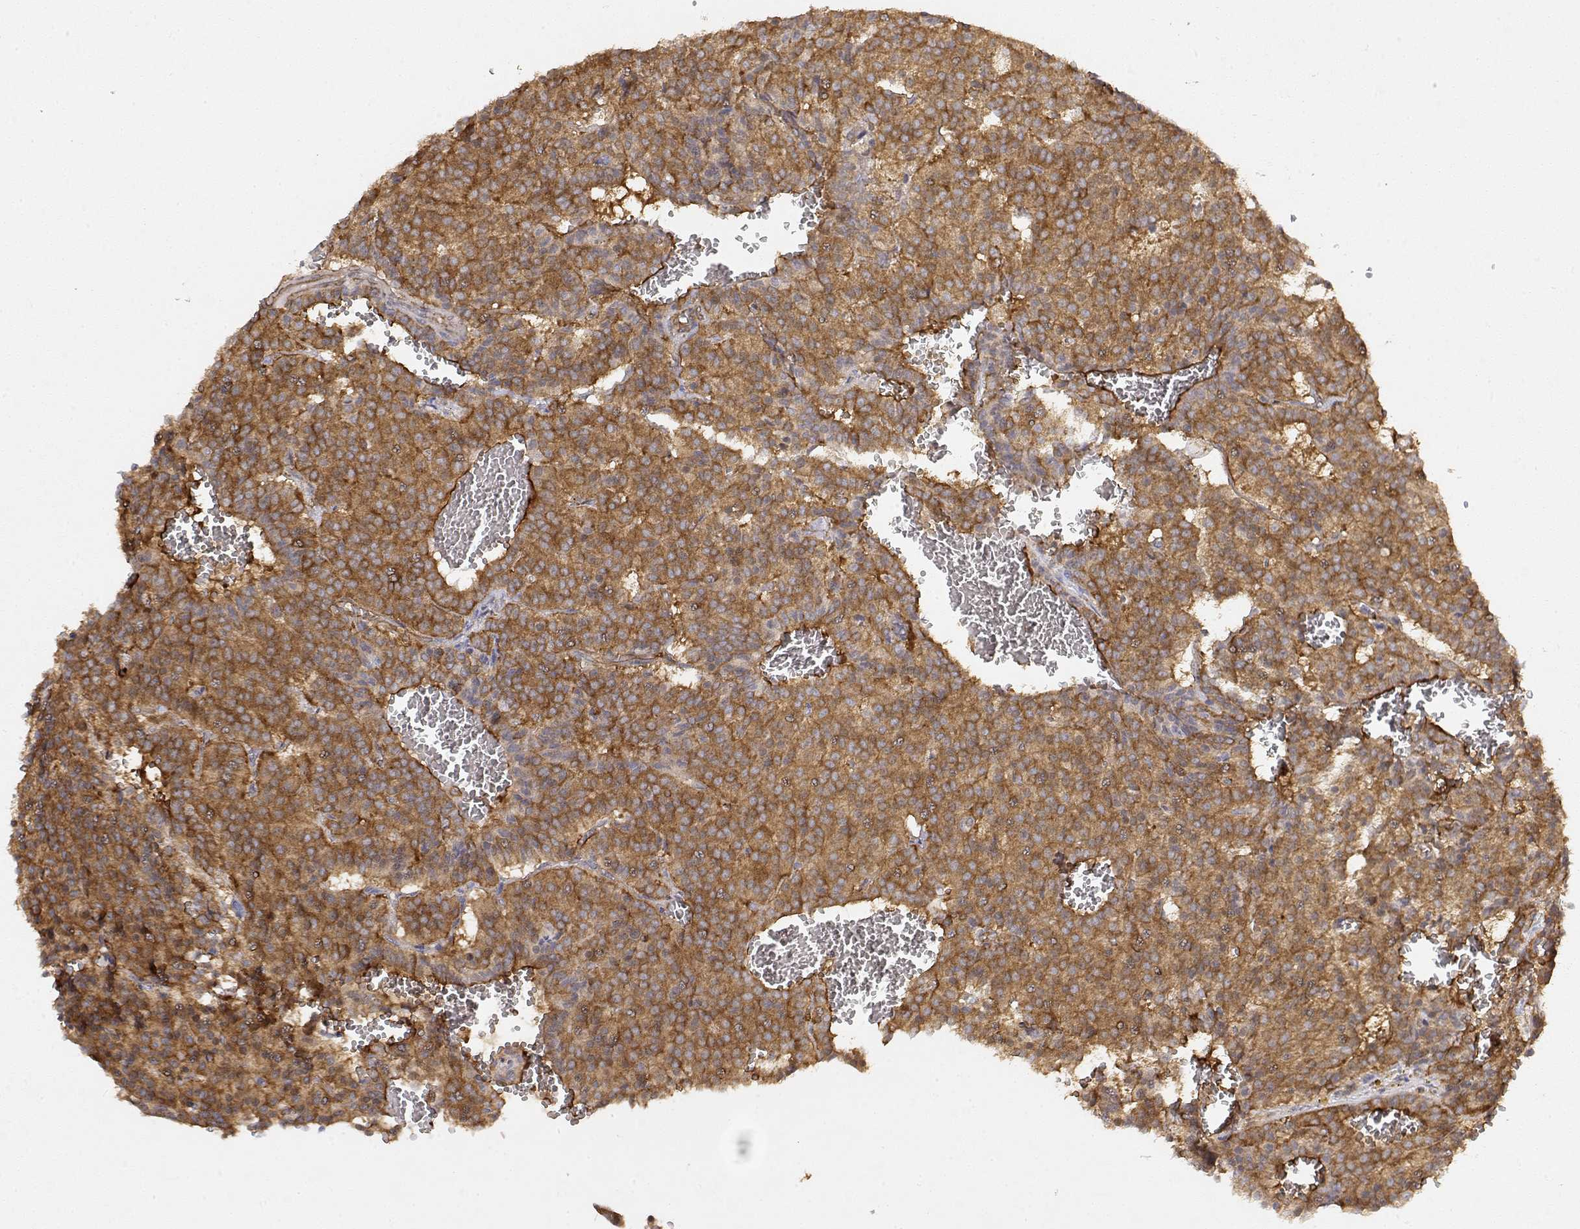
{"staining": {"intensity": "moderate", "quantity": ">75%", "location": "cytoplasmic/membranous"}, "tissue": "carcinoid", "cell_type": "Tumor cells", "image_type": "cancer", "snomed": [{"axis": "morphology", "description": "Carcinoid, malignant, NOS"}, {"axis": "topography", "description": "Lung"}], "caption": "An IHC histopathology image of neoplastic tissue is shown. Protein staining in brown shows moderate cytoplasmic/membranous positivity in carcinoid within tumor cells. The protein of interest is shown in brown color, while the nuclei are stained blue.", "gene": "PACSIN2", "patient": {"sex": "male", "age": 70}}